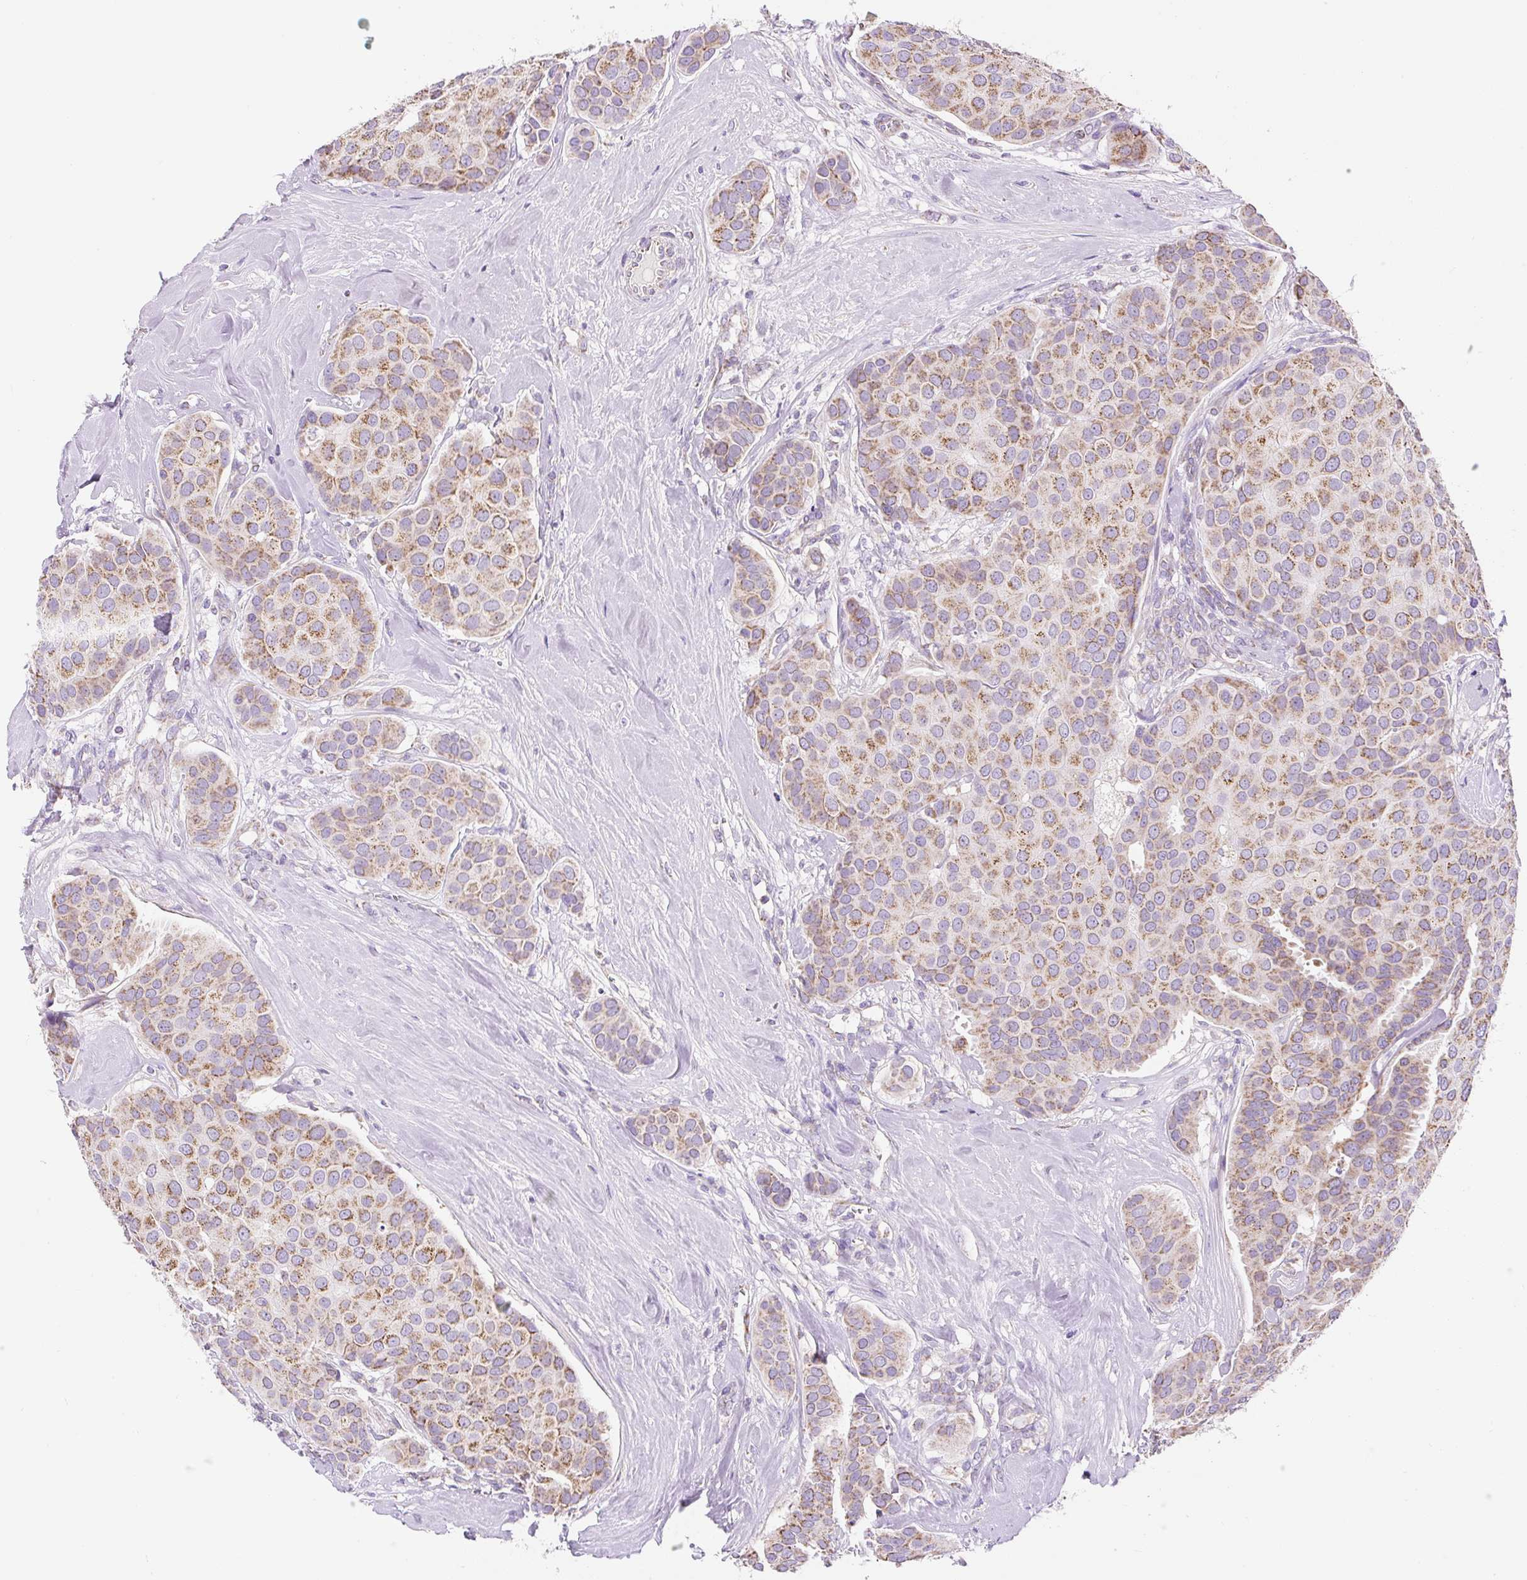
{"staining": {"intensity": "moderate", "quantity": ">75%", "location": "cytoplasmic/membranous"}, "tissue": "breast cancer", "cell_type": "Tumor cells", "image_type": "cancer", "snomed": [{"axis": "morphology", "description": "Duct carcinoma"}, {"axis": "topography", "description": "Breast"}], "caption": "Breast invasive ductal carcinoma was stained to show a protein in brown. There is medium levels of moderate cytoplasmic/membranous staining in approximately >75% of tumor cells. The staining is performed using DAB (3,3'-diaminobenzidine) brown chromogen to label protein expression. The nuclei are counter-stained blue using hematoxylin.", "gene": "DAAM2", "patient": {"sex": "female", "age": 70}}